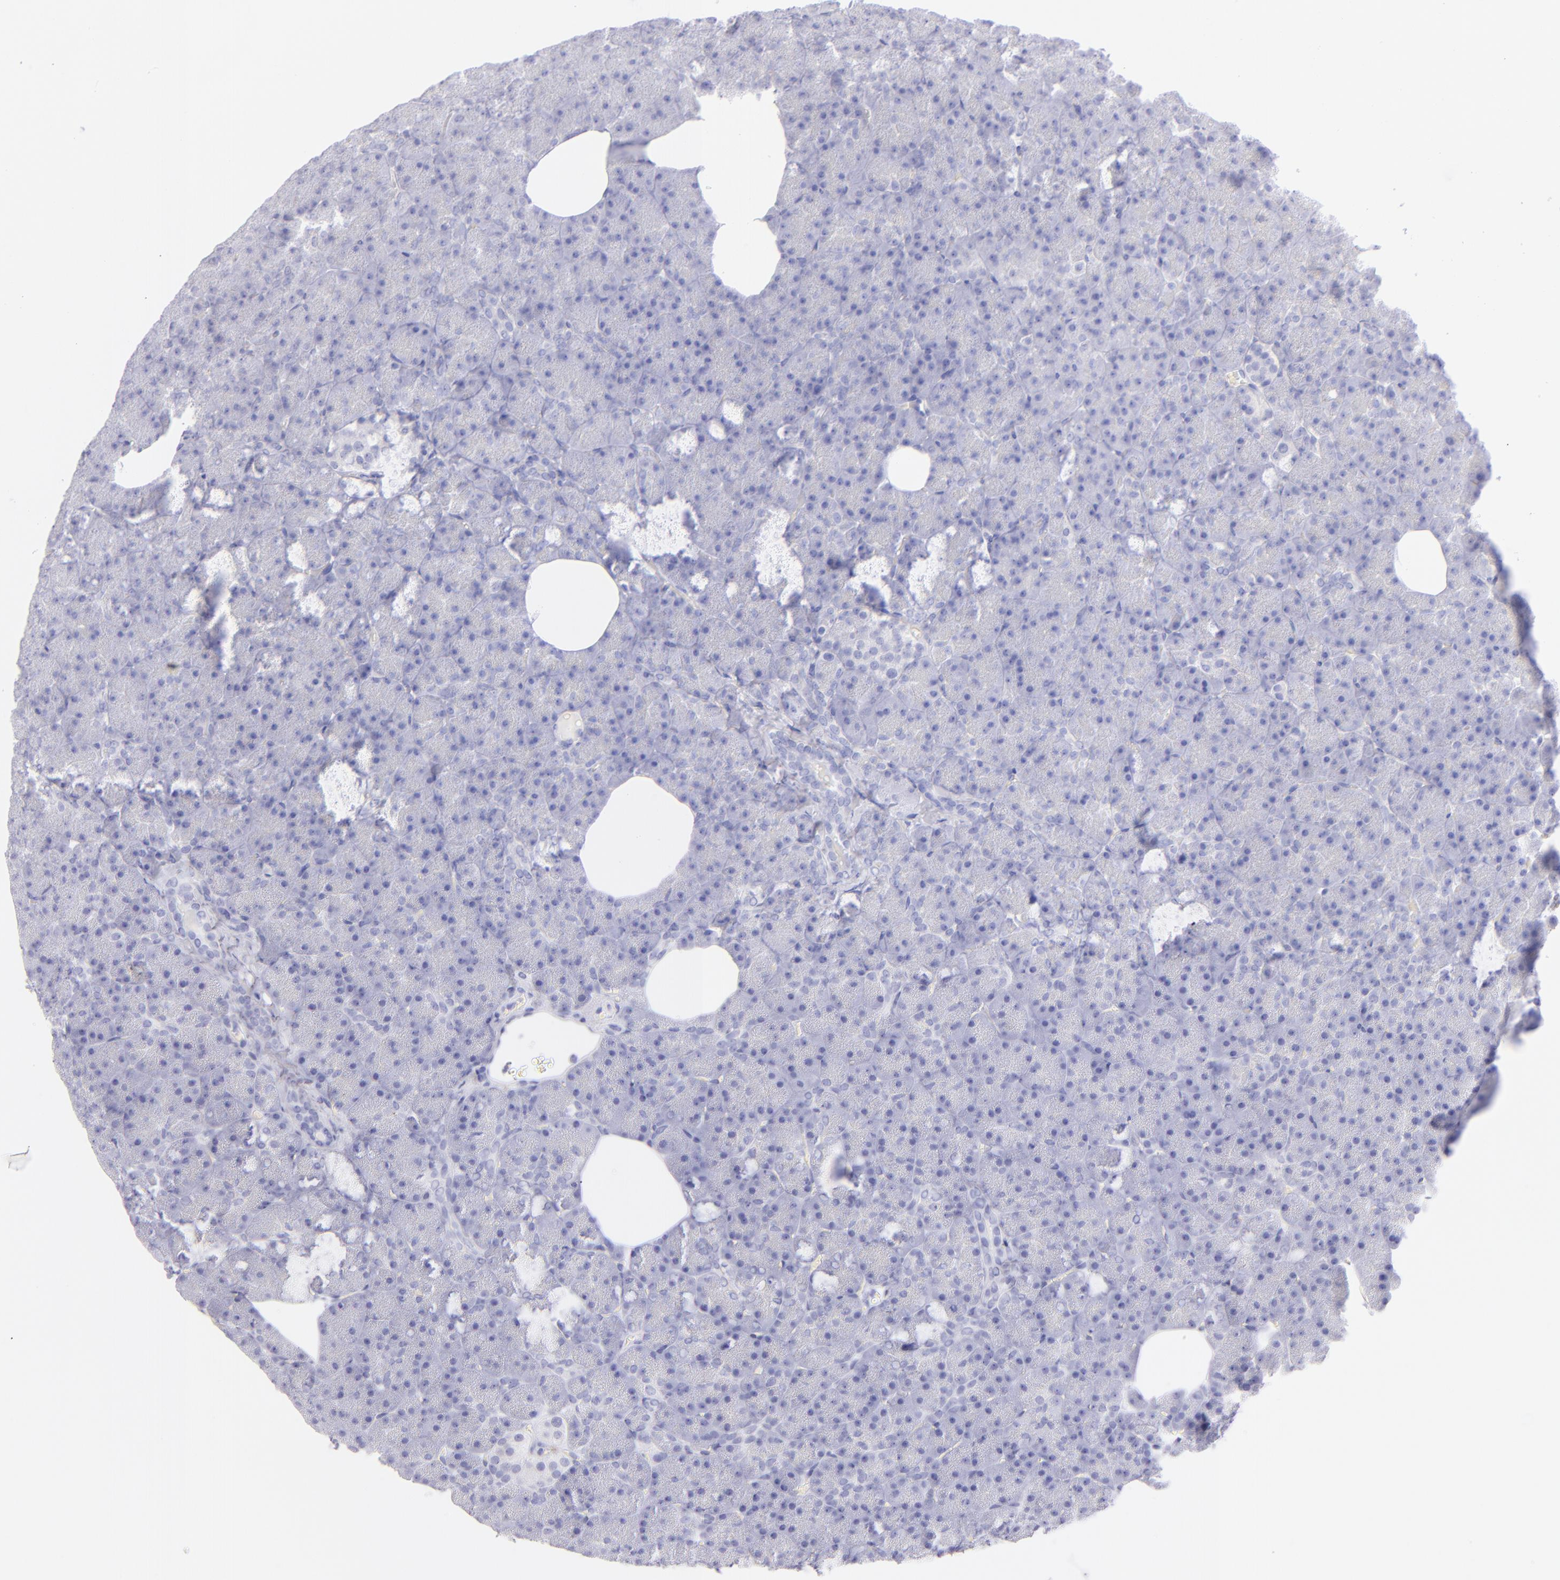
{"staining": {"intensity": "negative", "quantity": "none", "location": "none"}, "tissue": "pancreas", "cell_type": "Exocrine glandular cells", "image_type": "normal", "snomed": [{"axis": "morphology", "description": "Normal tissue, NOS"}, {"axis": "topography", "description": "Pancreas"}], "caption": "DAB (3,3'-diaminobenzidine) immunohistochemical staining of unremarkable pancreas exhibits no significant expression in exocrine glandular cells.", "gene": "CD72", "patient": {"sex": "female", "age": 35}}